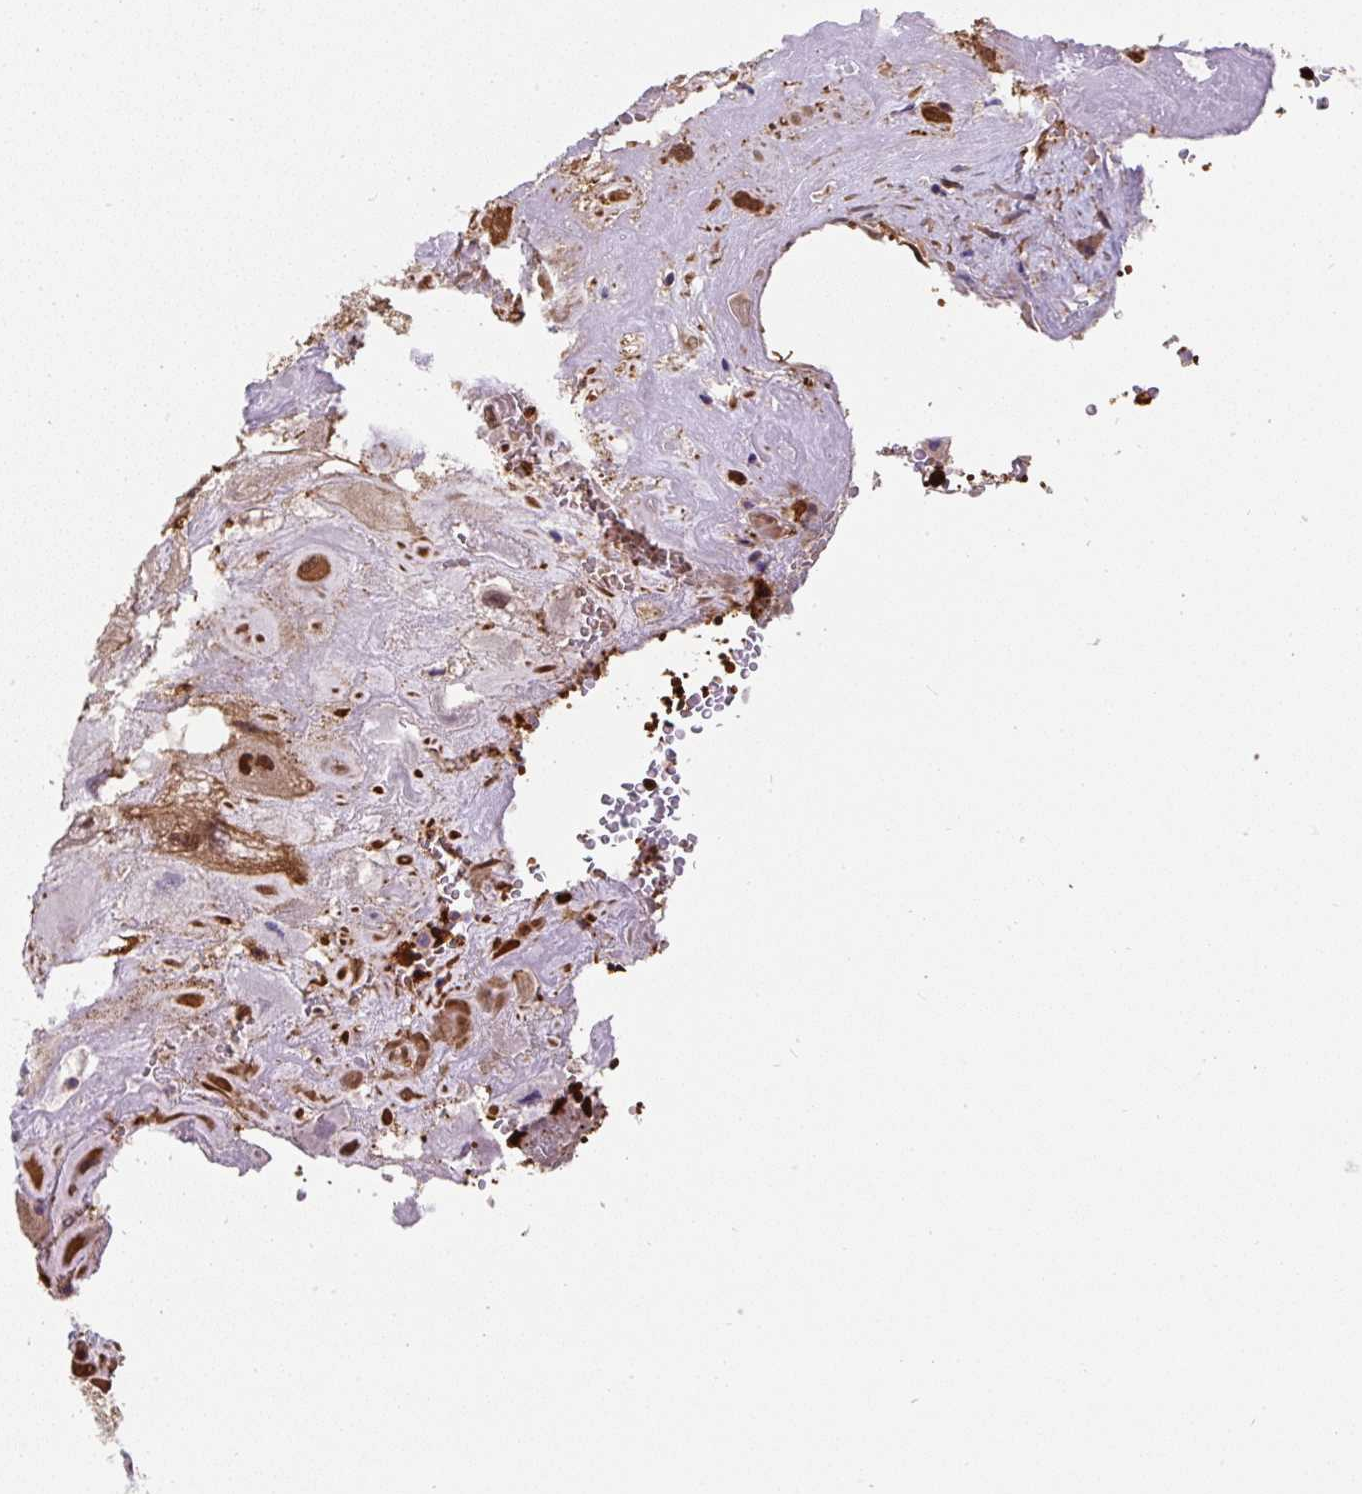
{"staining": {"intensity": "moderate", "quantity": ">75%", "location": "nuclear"}, "tissue": "placenta", "cell_type": "Decidual cells", "image_type": "normal", "snomed": [{"axis": "morphology", "description": "Normal tissue, NOS"}, {"axis": "topography", "description": "Placenta"}], "caption": "IHC histopathology image of normal placenta: placenta stained using immunohistochemistry reveals medium levels of moderate protein expression localized specifically in the nuclear of decidual cells, appearing as a nuclear brown color.", "gene": "ST13", "patient": {"sex": "female", "age": 32}}